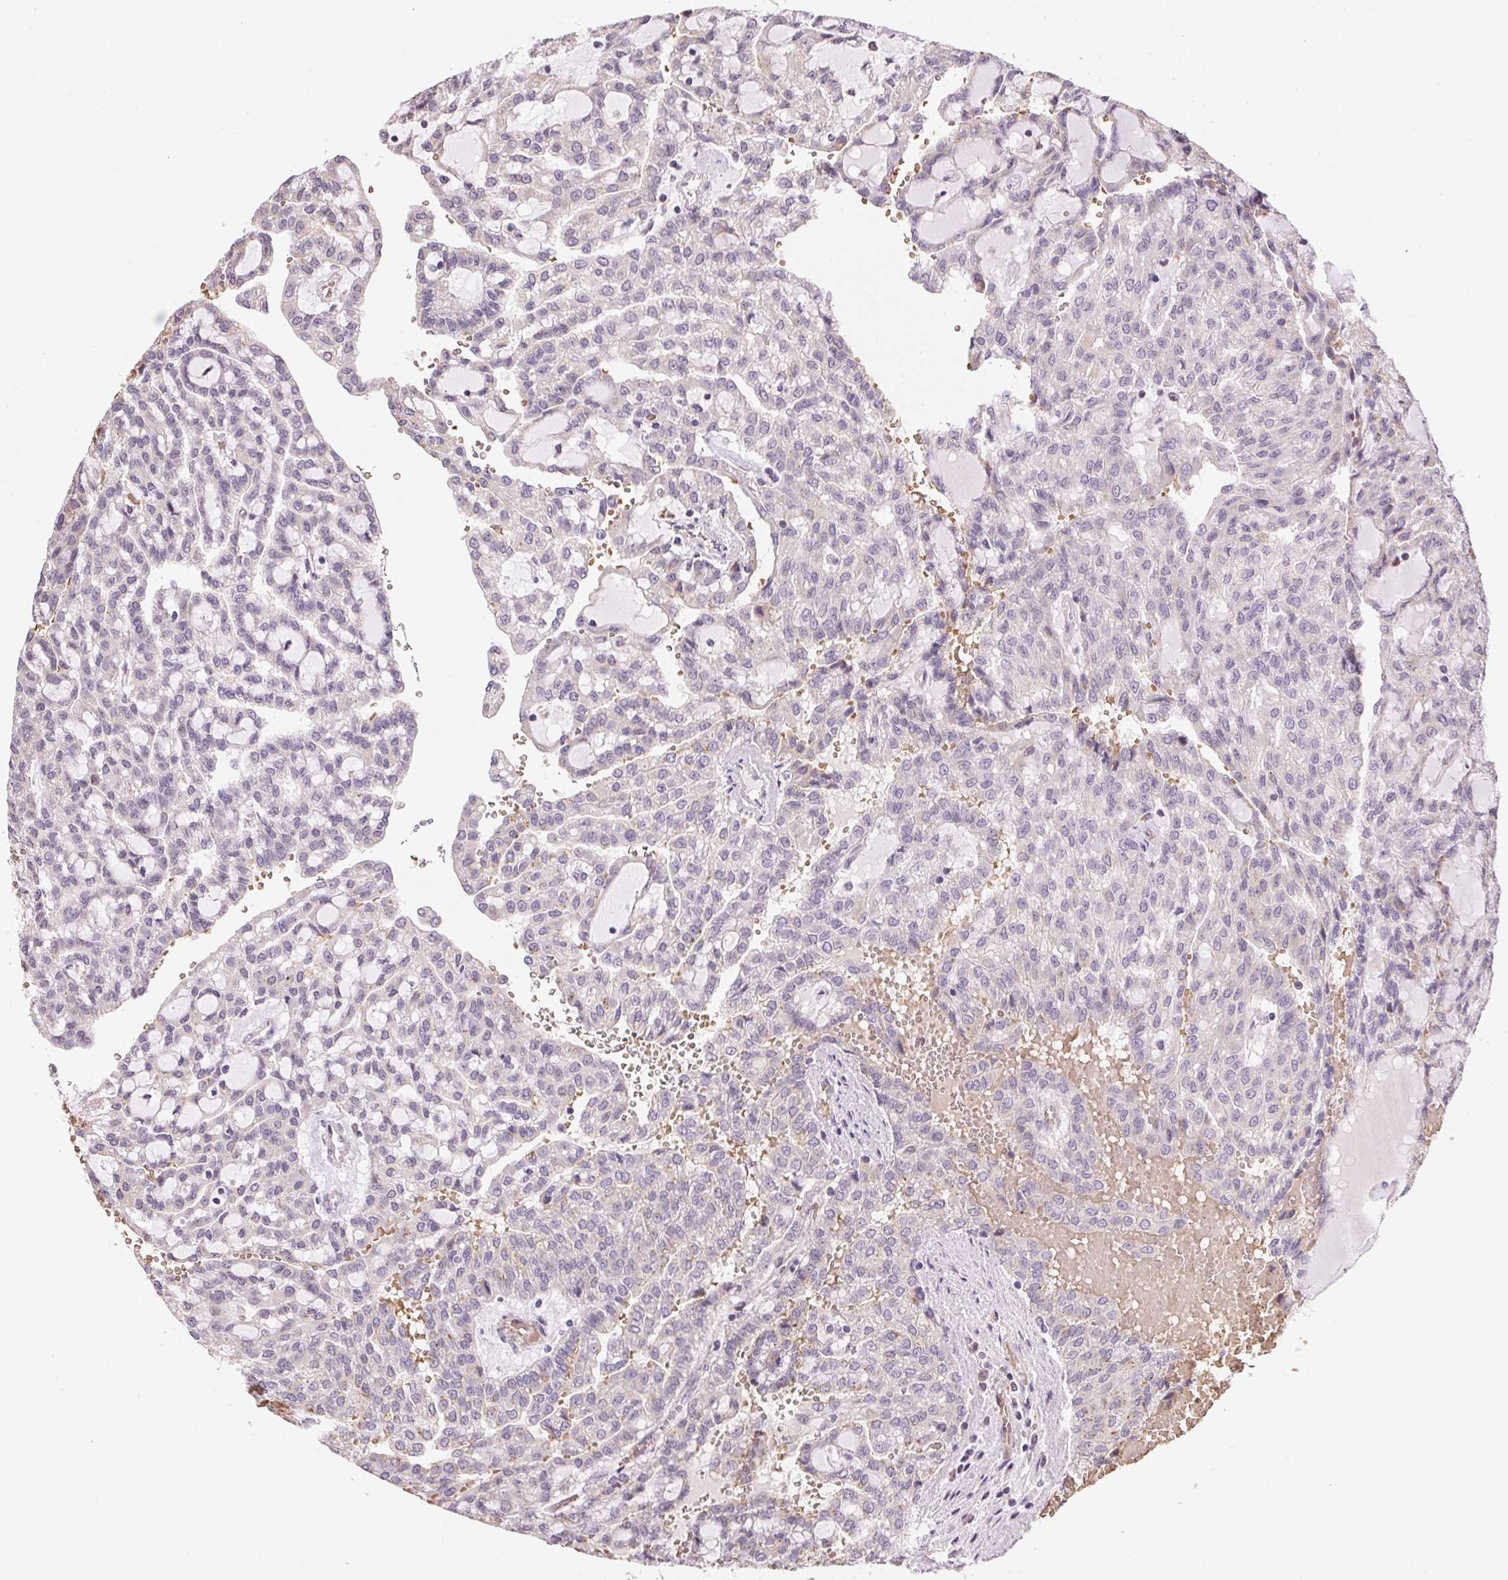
{"staining": {"intensity": "negative", "quantity": "none", "location": "none"}, "tissue": "renal cancer", "cell_type": "Tumor cells", "image_type": "cancer", "snomed": [{"axis": "morphology", "description": "Adenocarcinoma, NOS"}, {"axis": "topography", "description": "Kidney"}], "caption": "This is an immunohistochemistry (IHC) image of human renal adenocarcinoma. There is no positivity in tumor cells.", "gene": "METTL13", "patient": {"sex": "male", "age": 63}}